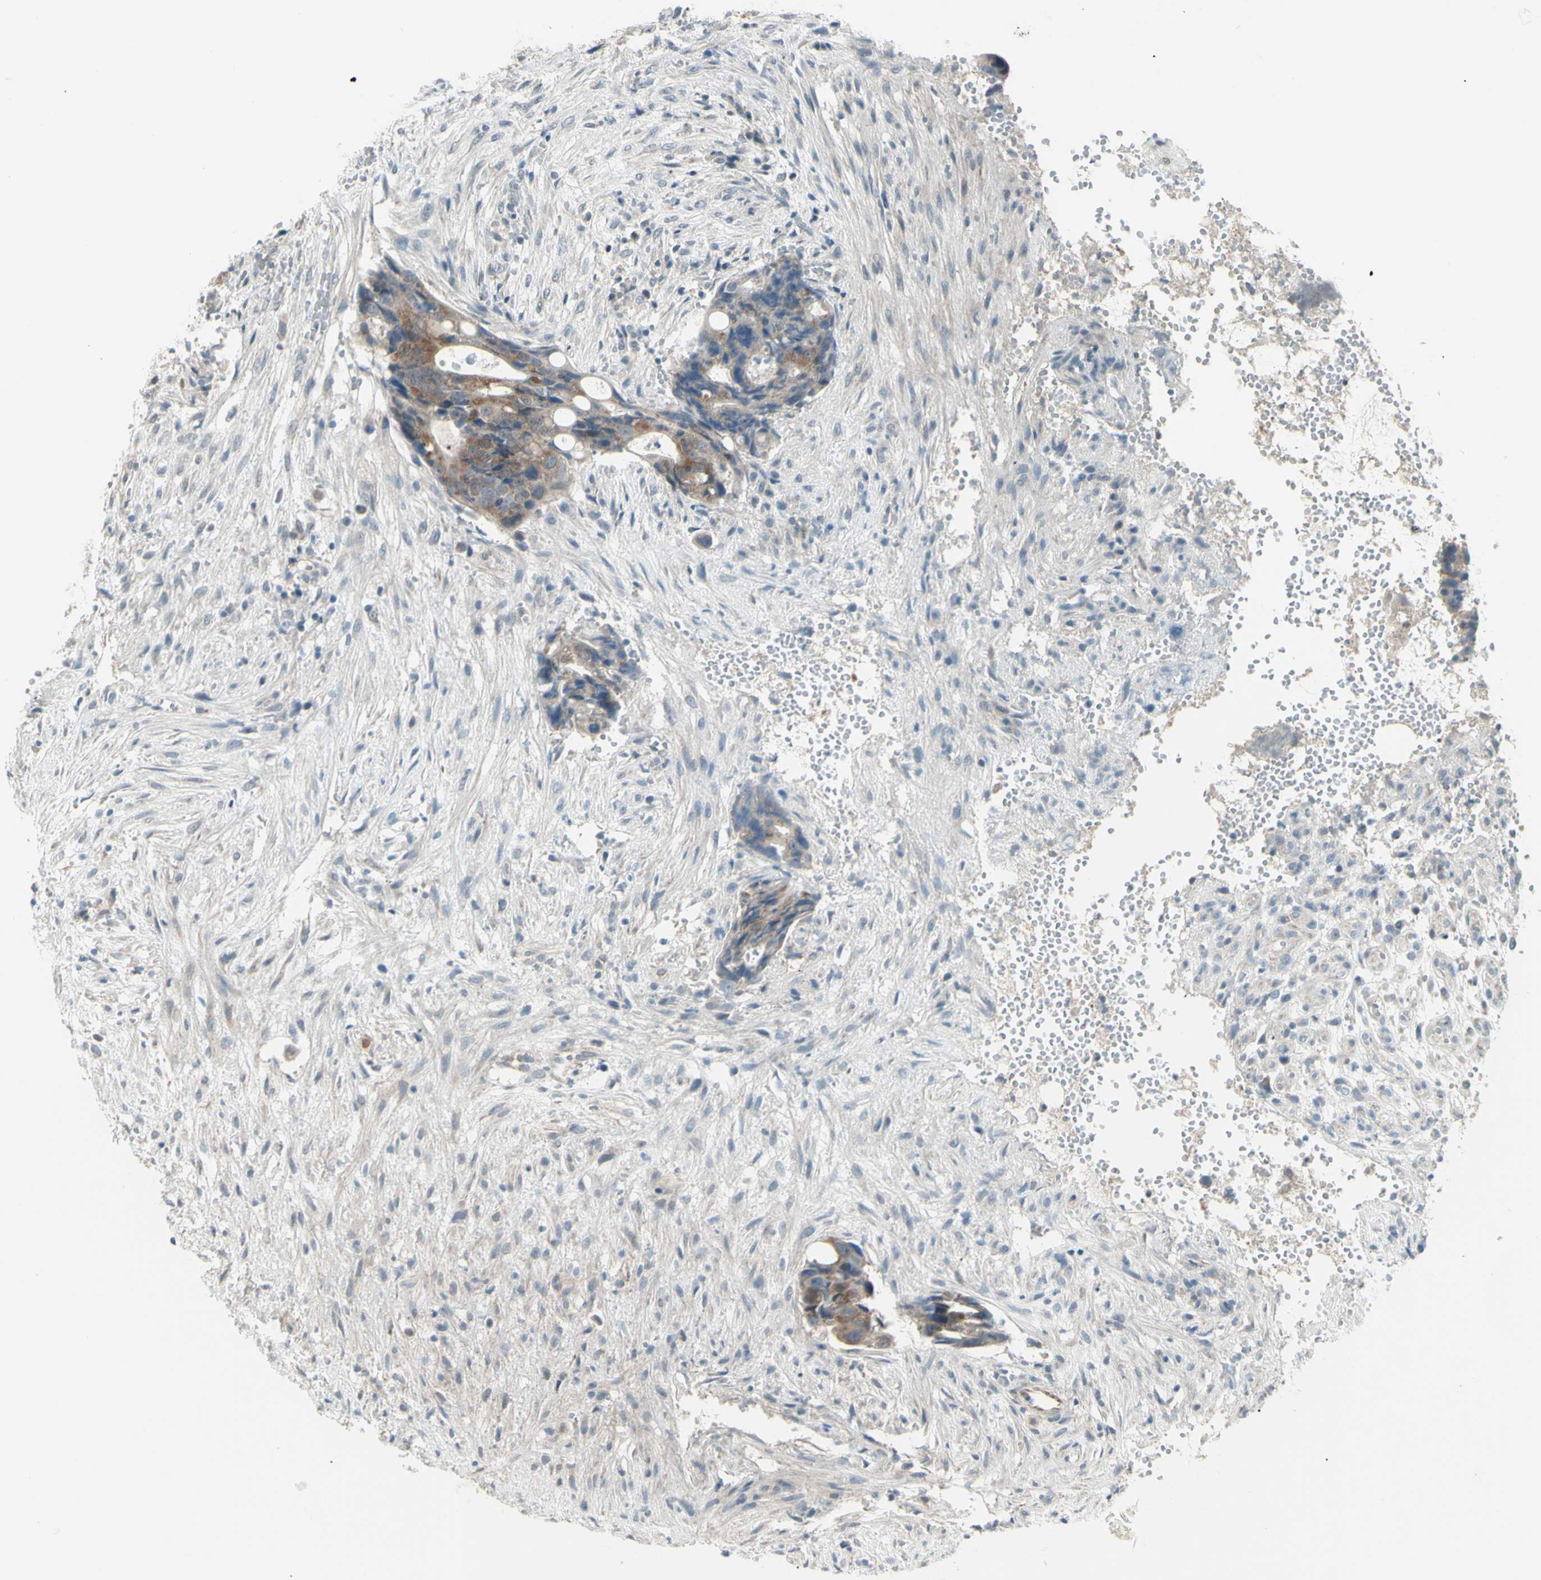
{"staining": {"intensity": "moderate", "quantity": "<25%", "location": "cytoplasmic/membranous"}, "tissue": "colorectal cancer", "cell_type": "Tumor cells", "image_type": "cancer", "snomed": [{"axis": "morphology", "description": "Adenocarcinoma, NOS"}, {"axis": "topography", "description": "Colon"}], "caption": "Protein analysis of colorectal cancer (adenocarcinoma) tissue shows moderate cytoplasmic/membranous positivity in approximately <25% of tumor cells.", "gene": "NAXD", "patient": {"sex": "female", "age": 57}}